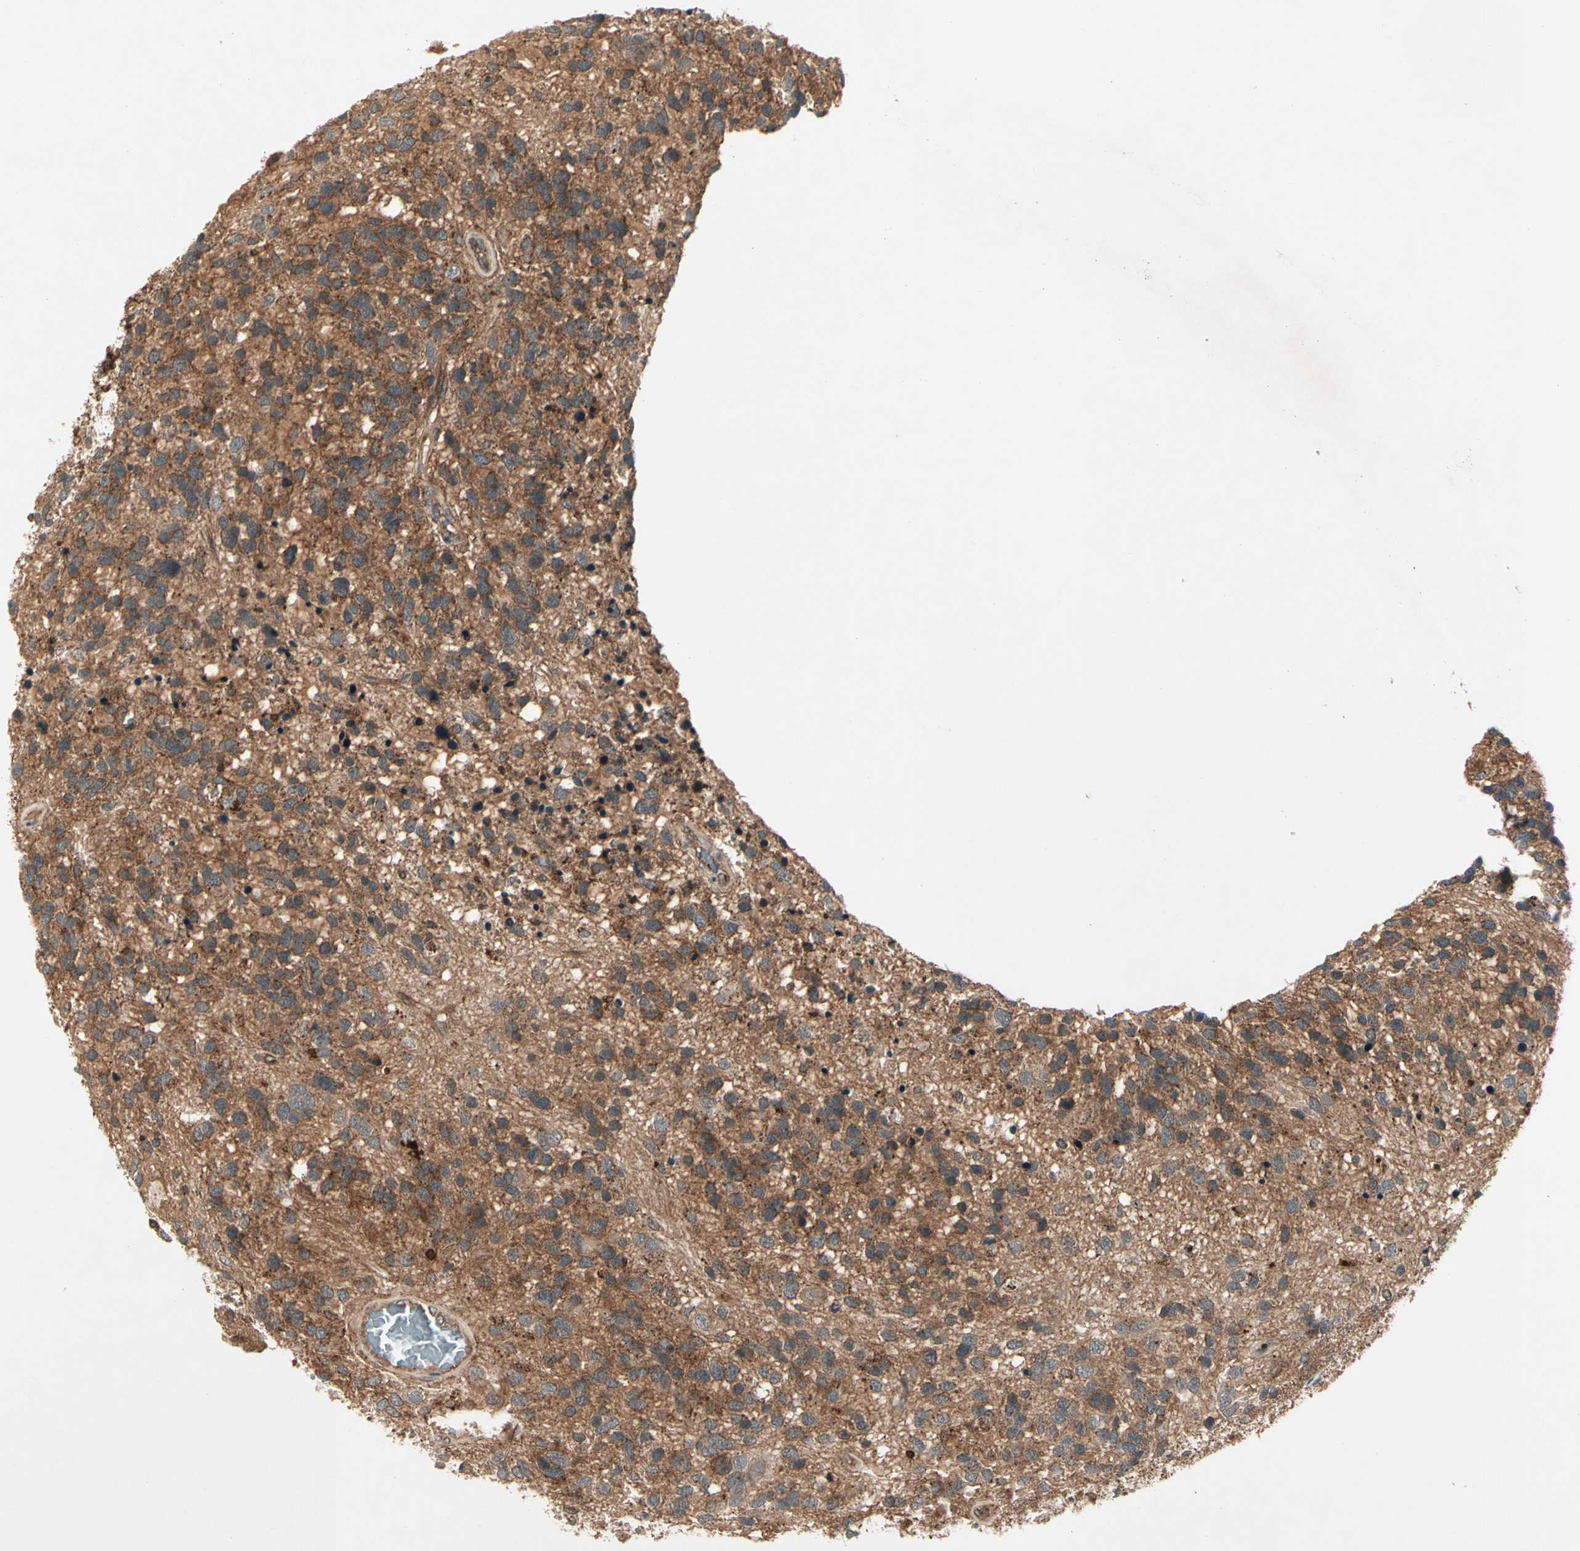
{"staining": {"intensity": "moderate", "quantity": ">75%", "location": "cytoplasmic/membranous"}, "tissue": "glioma", "cell_type": "Tumor cells", "image_type": "cancer", "snomed": [{"axis": "morphology", "description": "Glioma, malignant, High grade"}, {"axis": "topography", "description": "Brain"}], "caption": "Immunohistochemistry (IHC) of human malignant glioma (high-grade) reveals medium levels of moderate cytoplasmic/membranous staining in about >75% of tumor cells. (IHC, brightfield microscopy, high magnification).", "gene": "FLOT1", "patient": {"sex": "female", "age": 58}}